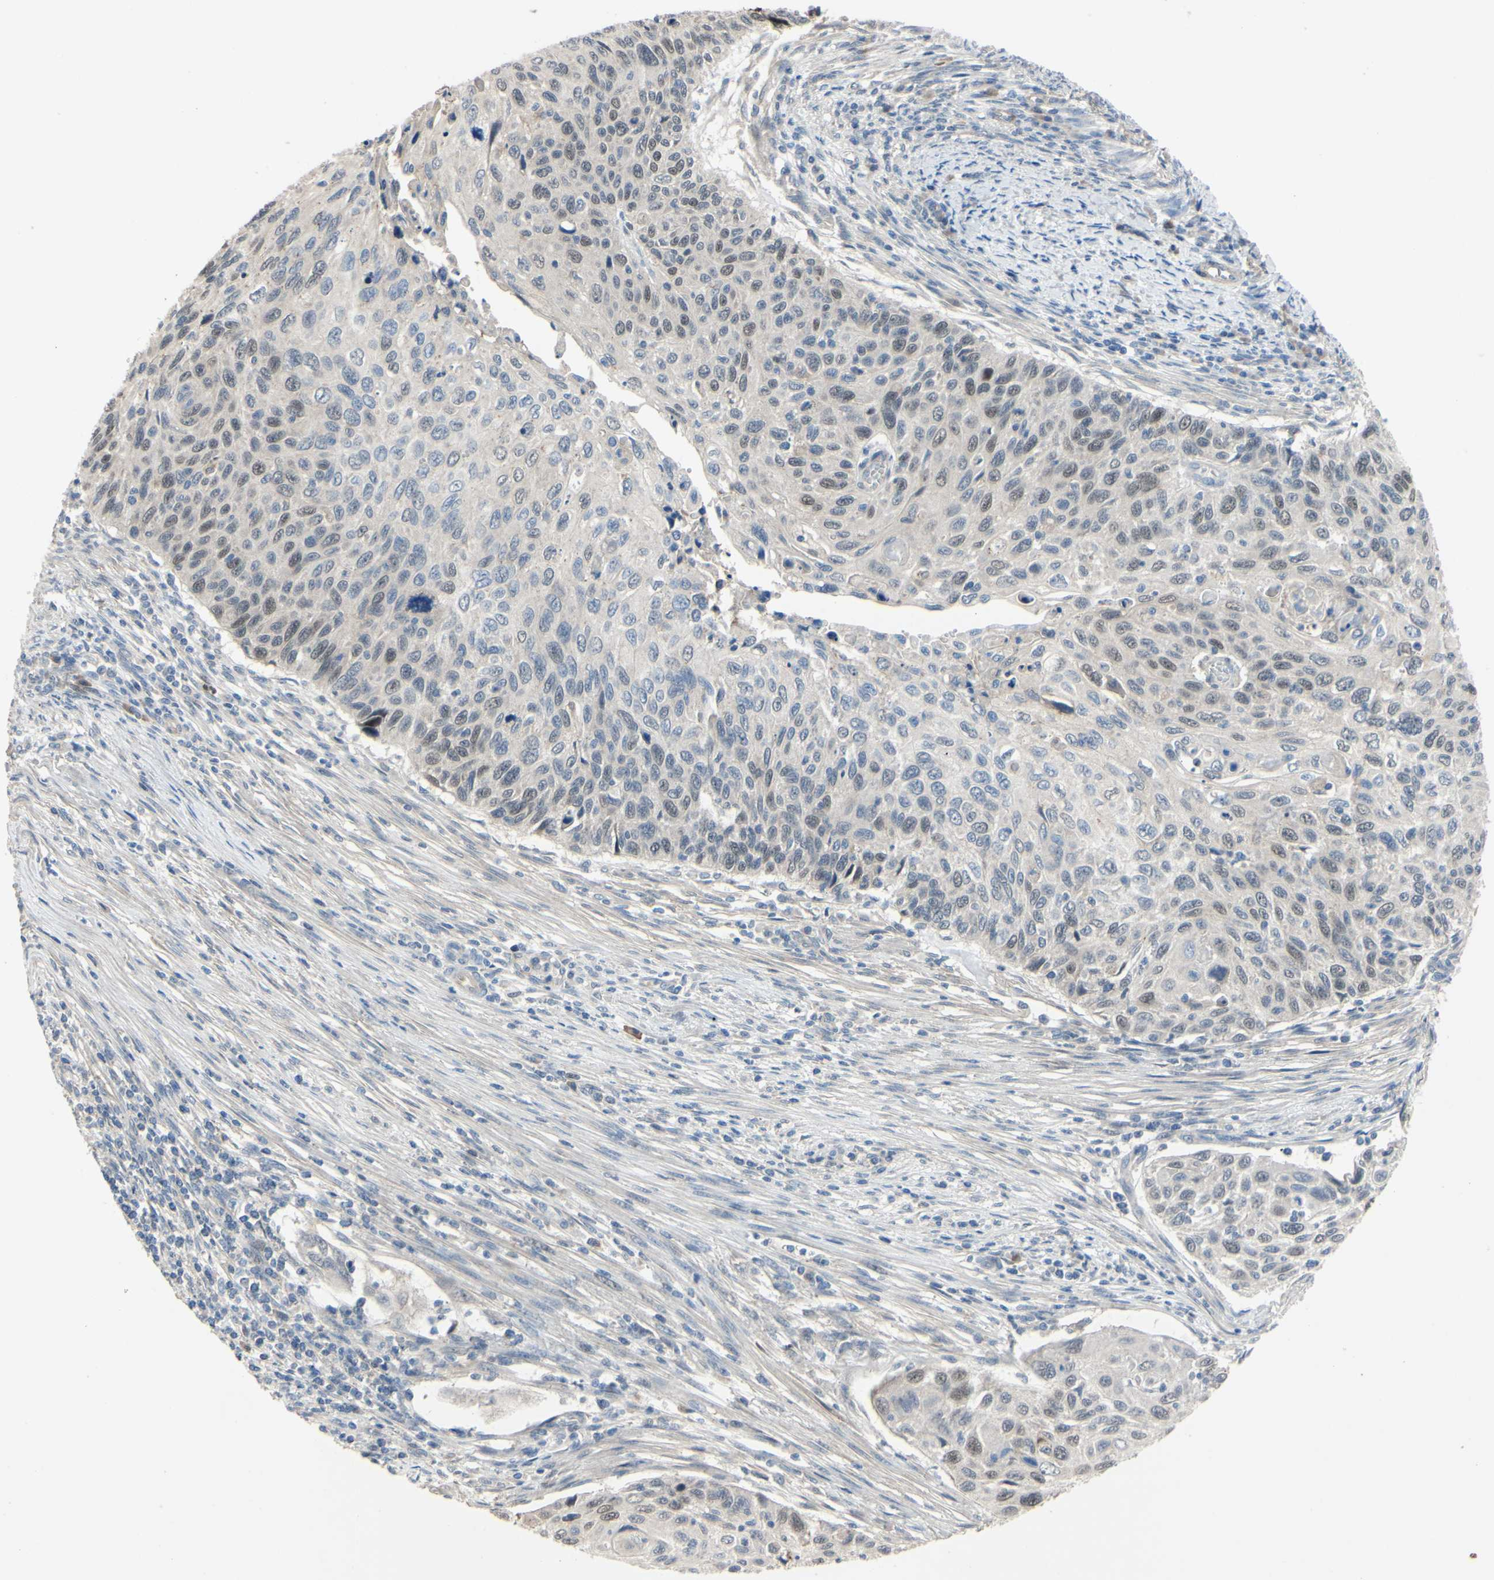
{"staining": {"intensity": "weak", "quantity": "<25%", "location": "nuclear"}, "tissue": "cervical cancer", "cell_type": "Tumor cells", "image_type": "cancer", "snomed": [{"axis": "morphology", "description": "Squamous cell carcinoma, NOS"}, {"axis": "topography", "description": "Cervix"}], "caption": "Immunohistochemistry (IHC) image of neoplastic tissue: cervical squamous cell carcinoma stained with DAB (3,3'-diaminobenzidine) shows no significant protein positivity in tumor cells.", "gene": "LHX9", "patient": {"sex": "female", "age": 70}}